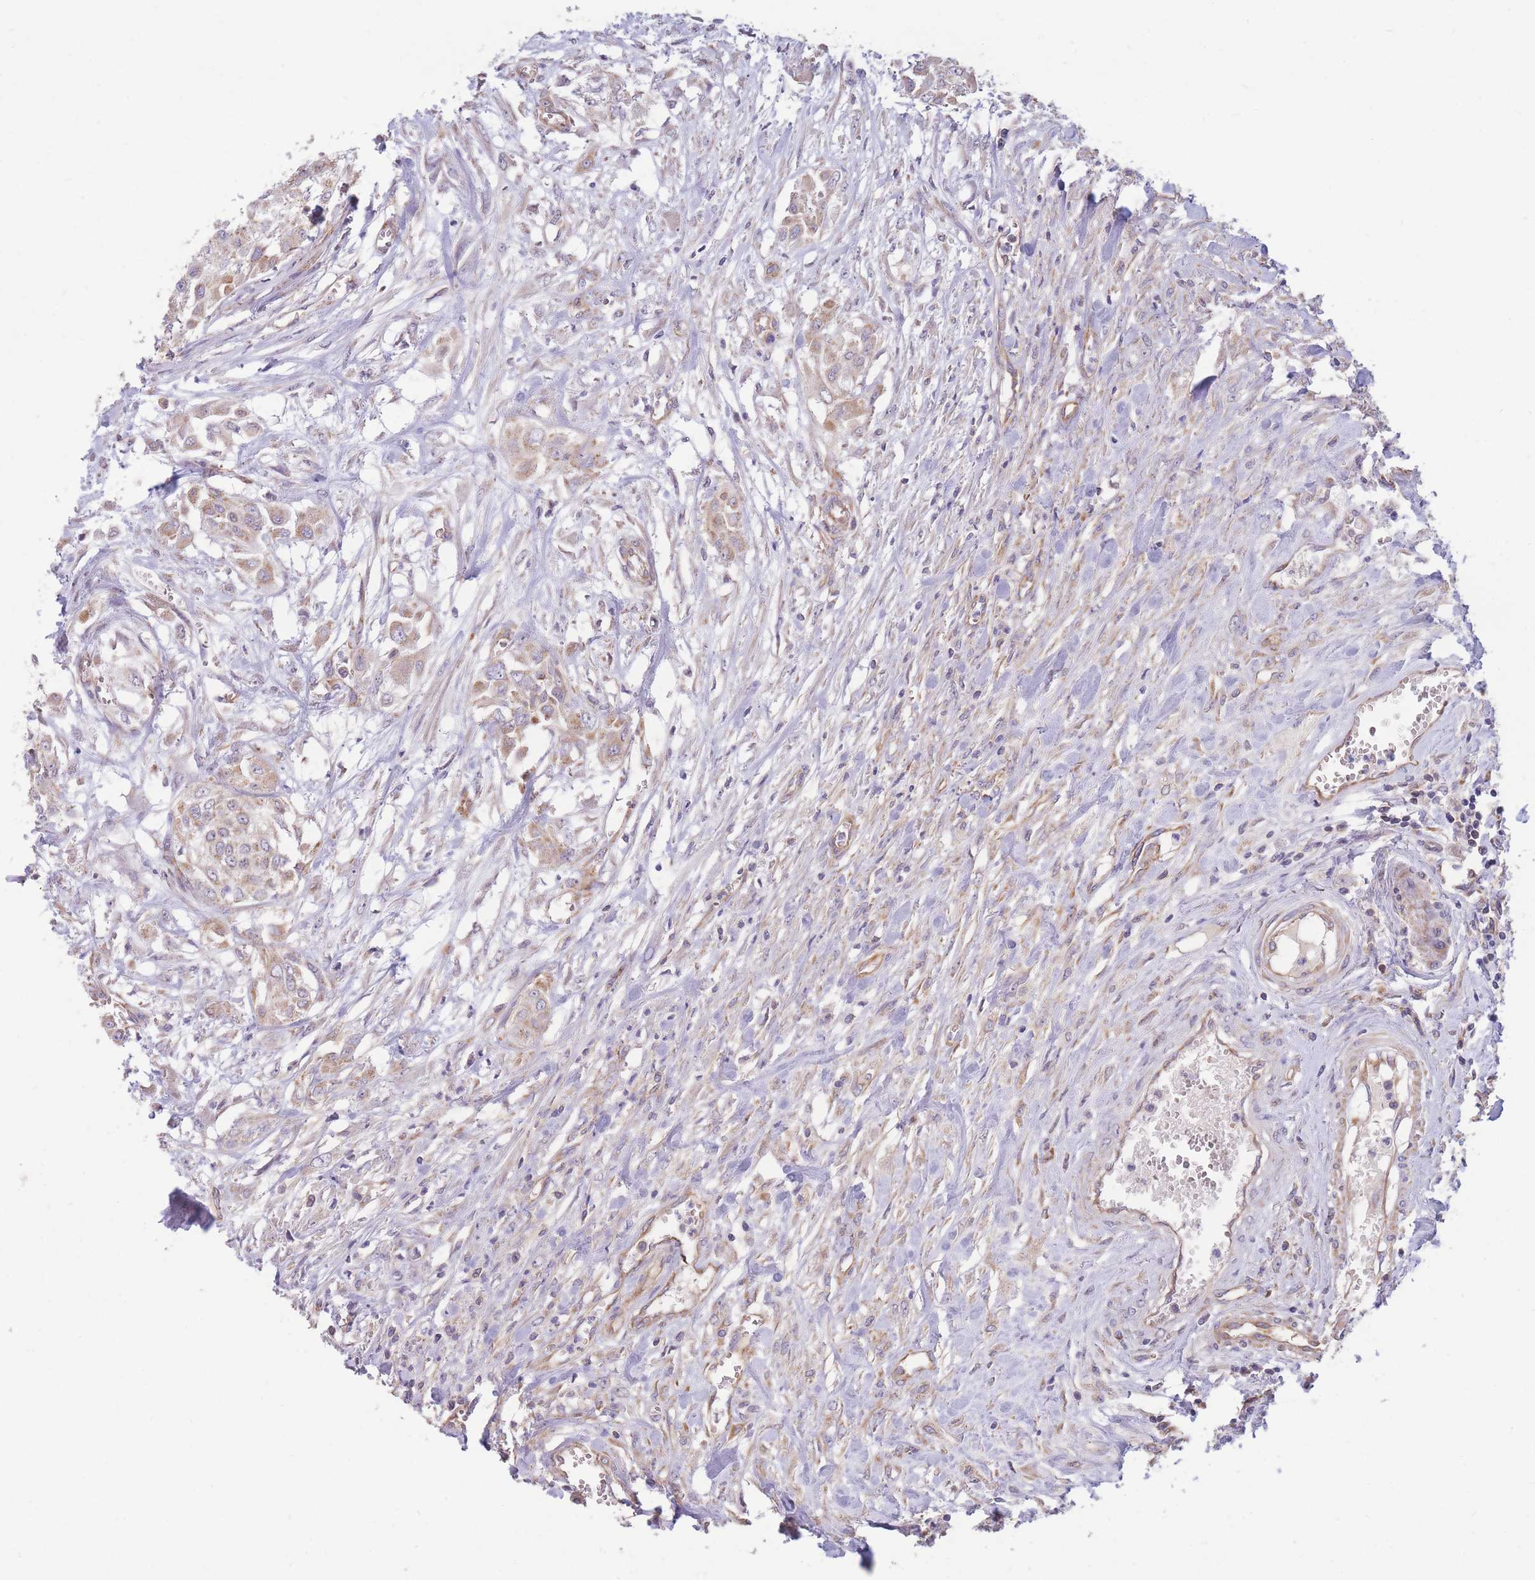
{"staining": {"intensity": "moderate", "quantity": ">75%", "location": "cytoplasmic/membranous"}, "tissue": "urothelial cancer", "cell_type": "Tumor cells", "image_type": "cancer", "snomed": [{"axis": "morphology", "description": "Urothelial carcinoma, High grade"}, {"axis": "topography", "description": "Urinary bladder"}], "caption": "This photomicrograph reveals immunohistochemistry (IHC) staining of human urothelial cancer, with medium moderate cytoplasmic/membranous positivity in approximately >75% of tumor cells.", "gene": "MRPS9", "patient": {"sex": "male", "age": 57}}